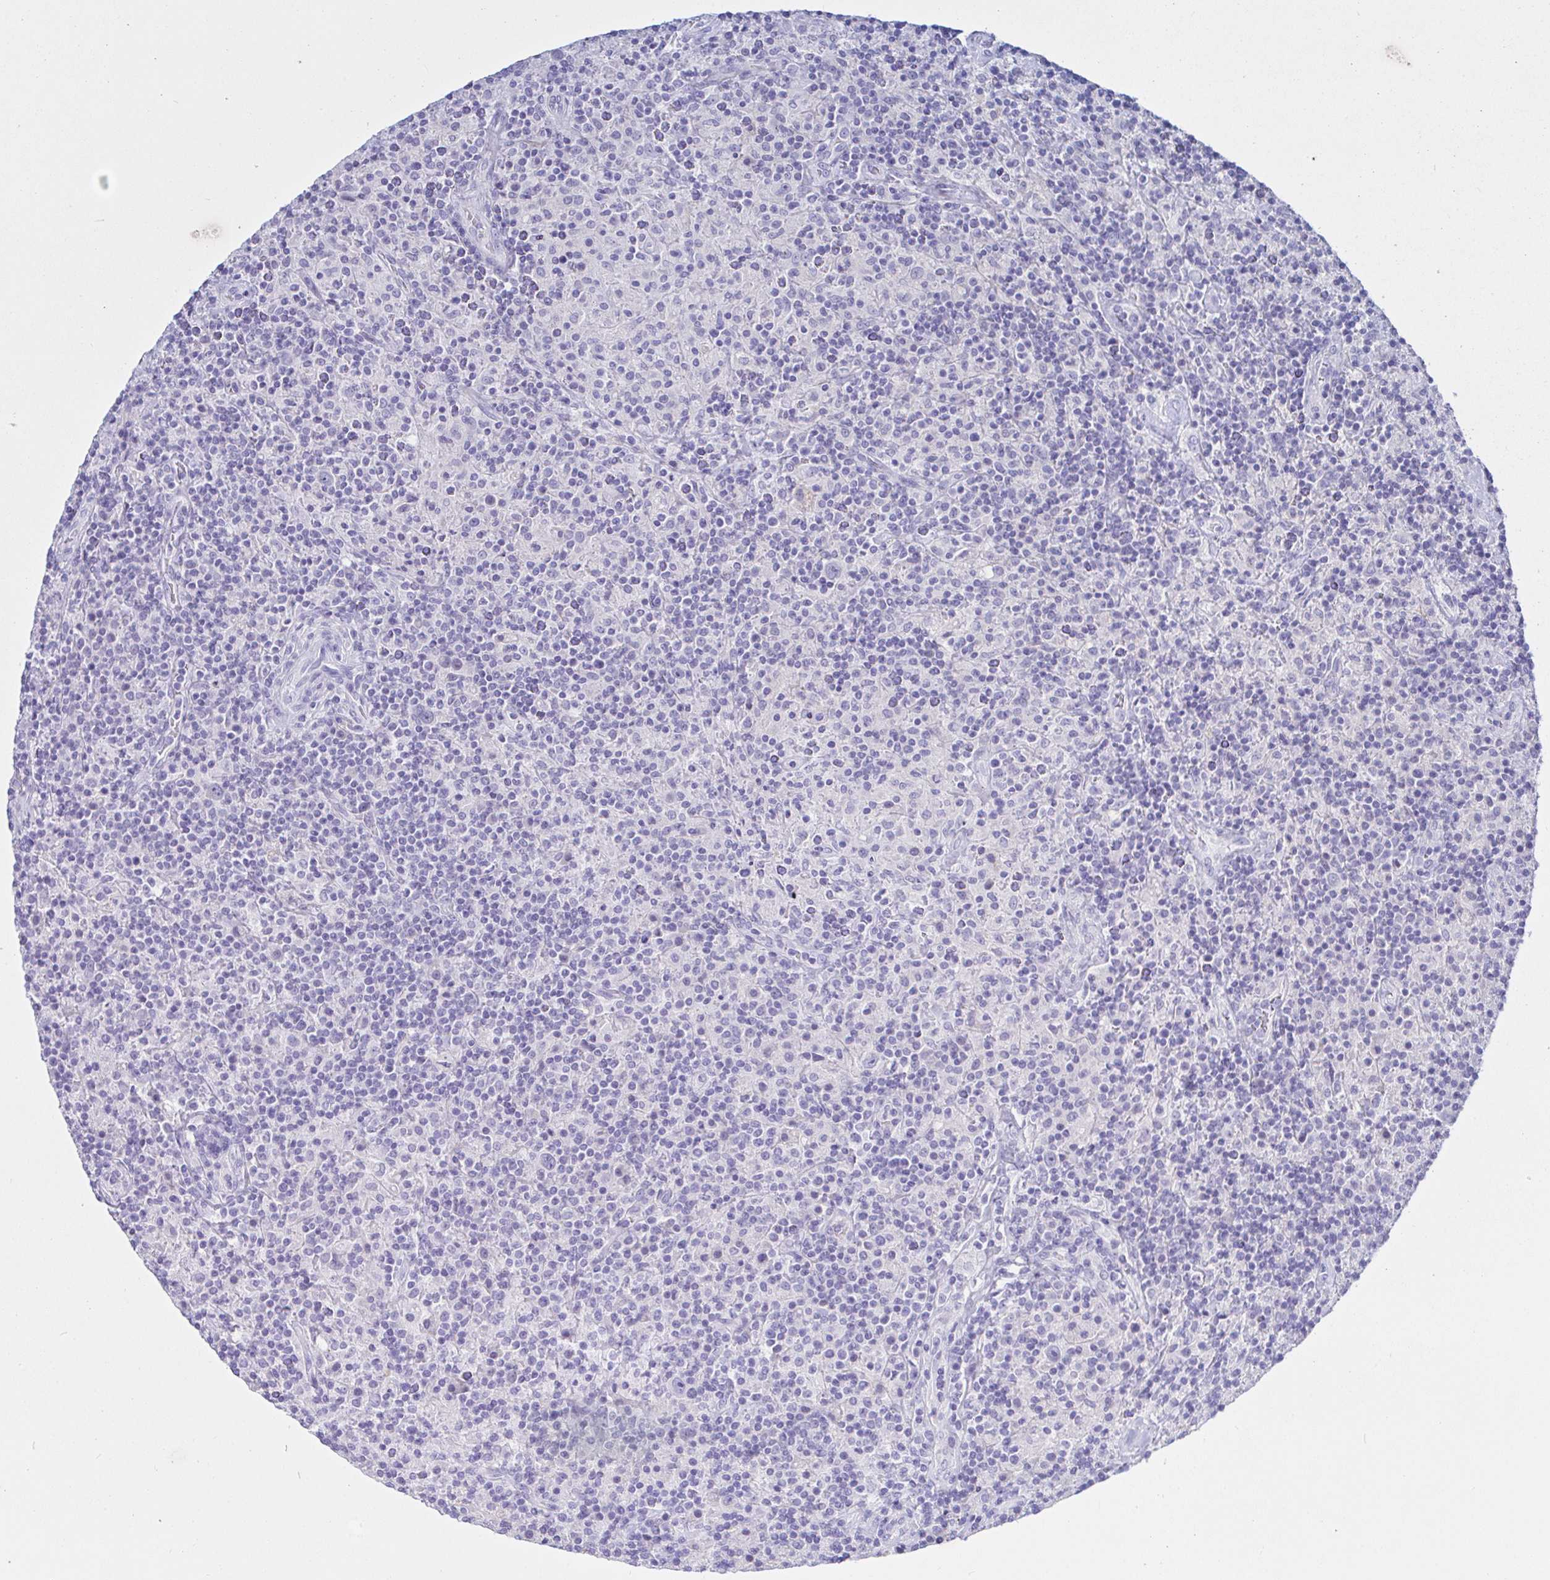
{"staining": {"intensity": "negative", "quantity": "none", "location": "none"}, "tissue": "lymphoma", "cell_type": "Tumor cells", "image_type": "cancer", "snomed": [{"axis": "morphology", "description": "Hodgkin's disease, NOS"}, {"axis": "topography", "description": "Lymph node"}], "caption": "Tumor cells show no significant expression in lymphoma.", "gene": "SAA4", "patient": {"sex": "male", "age": 70}}